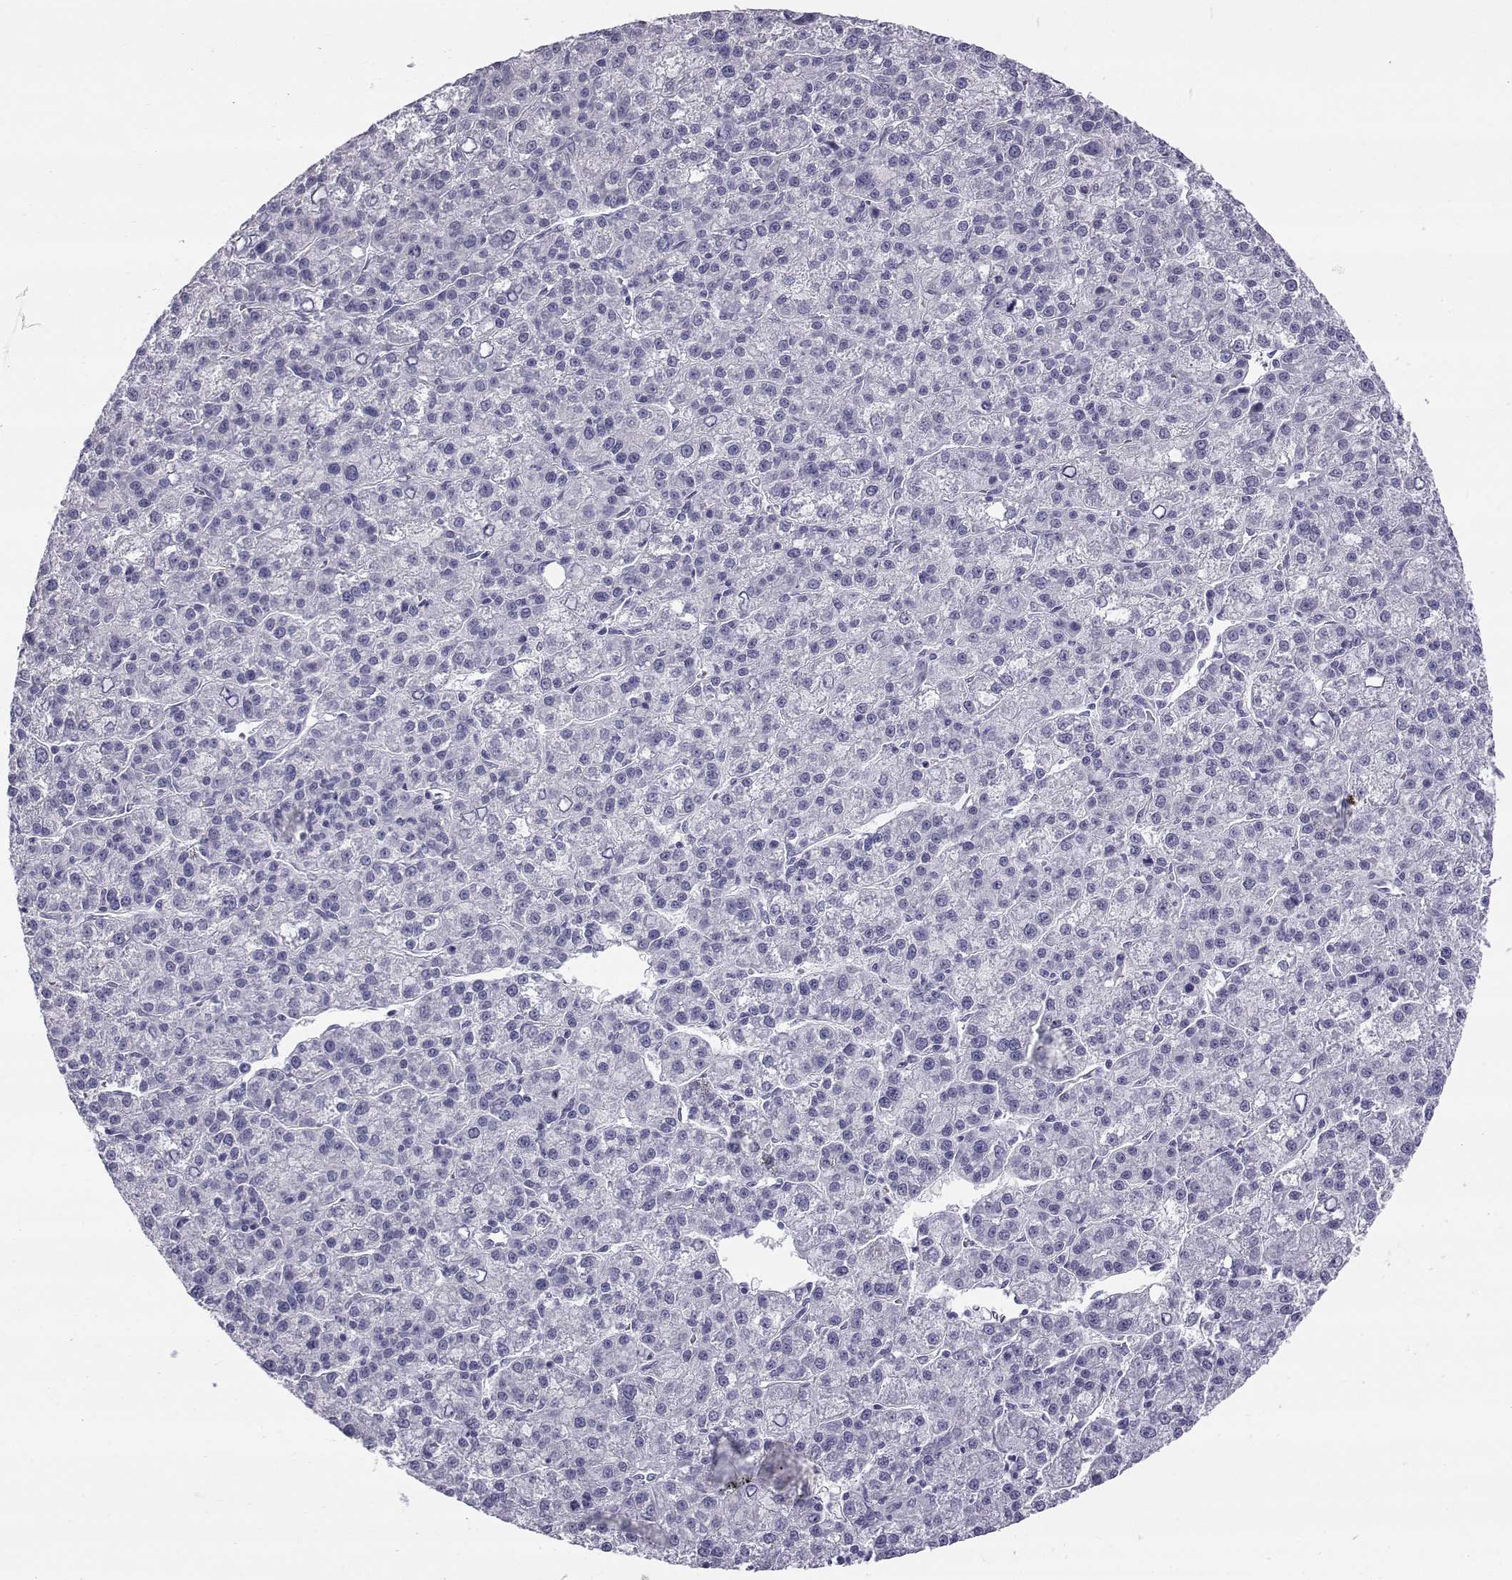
{"staining": {"intensity": "negative", "quantity": "none", "location": "none"}, "tissue": "liver cancer", "cell_type": "Tumor cells", "image_type": "cancer", "snomed": [{"axis": "morphology", "description": "Carcinoma, Hepatocellular, NOS"}, {"axis": "topography", "description": "Liver"}], "caption": "Tumor cells are negative for brown protein staining in liver cancer (hepatocellular carcinoma). (Brightfield microscopy of DAB (3,3'-diaminobenzidine) IHC at high magnification).", "gene": "RNASE12", "patient": {"sex": "female", "age": 60}}